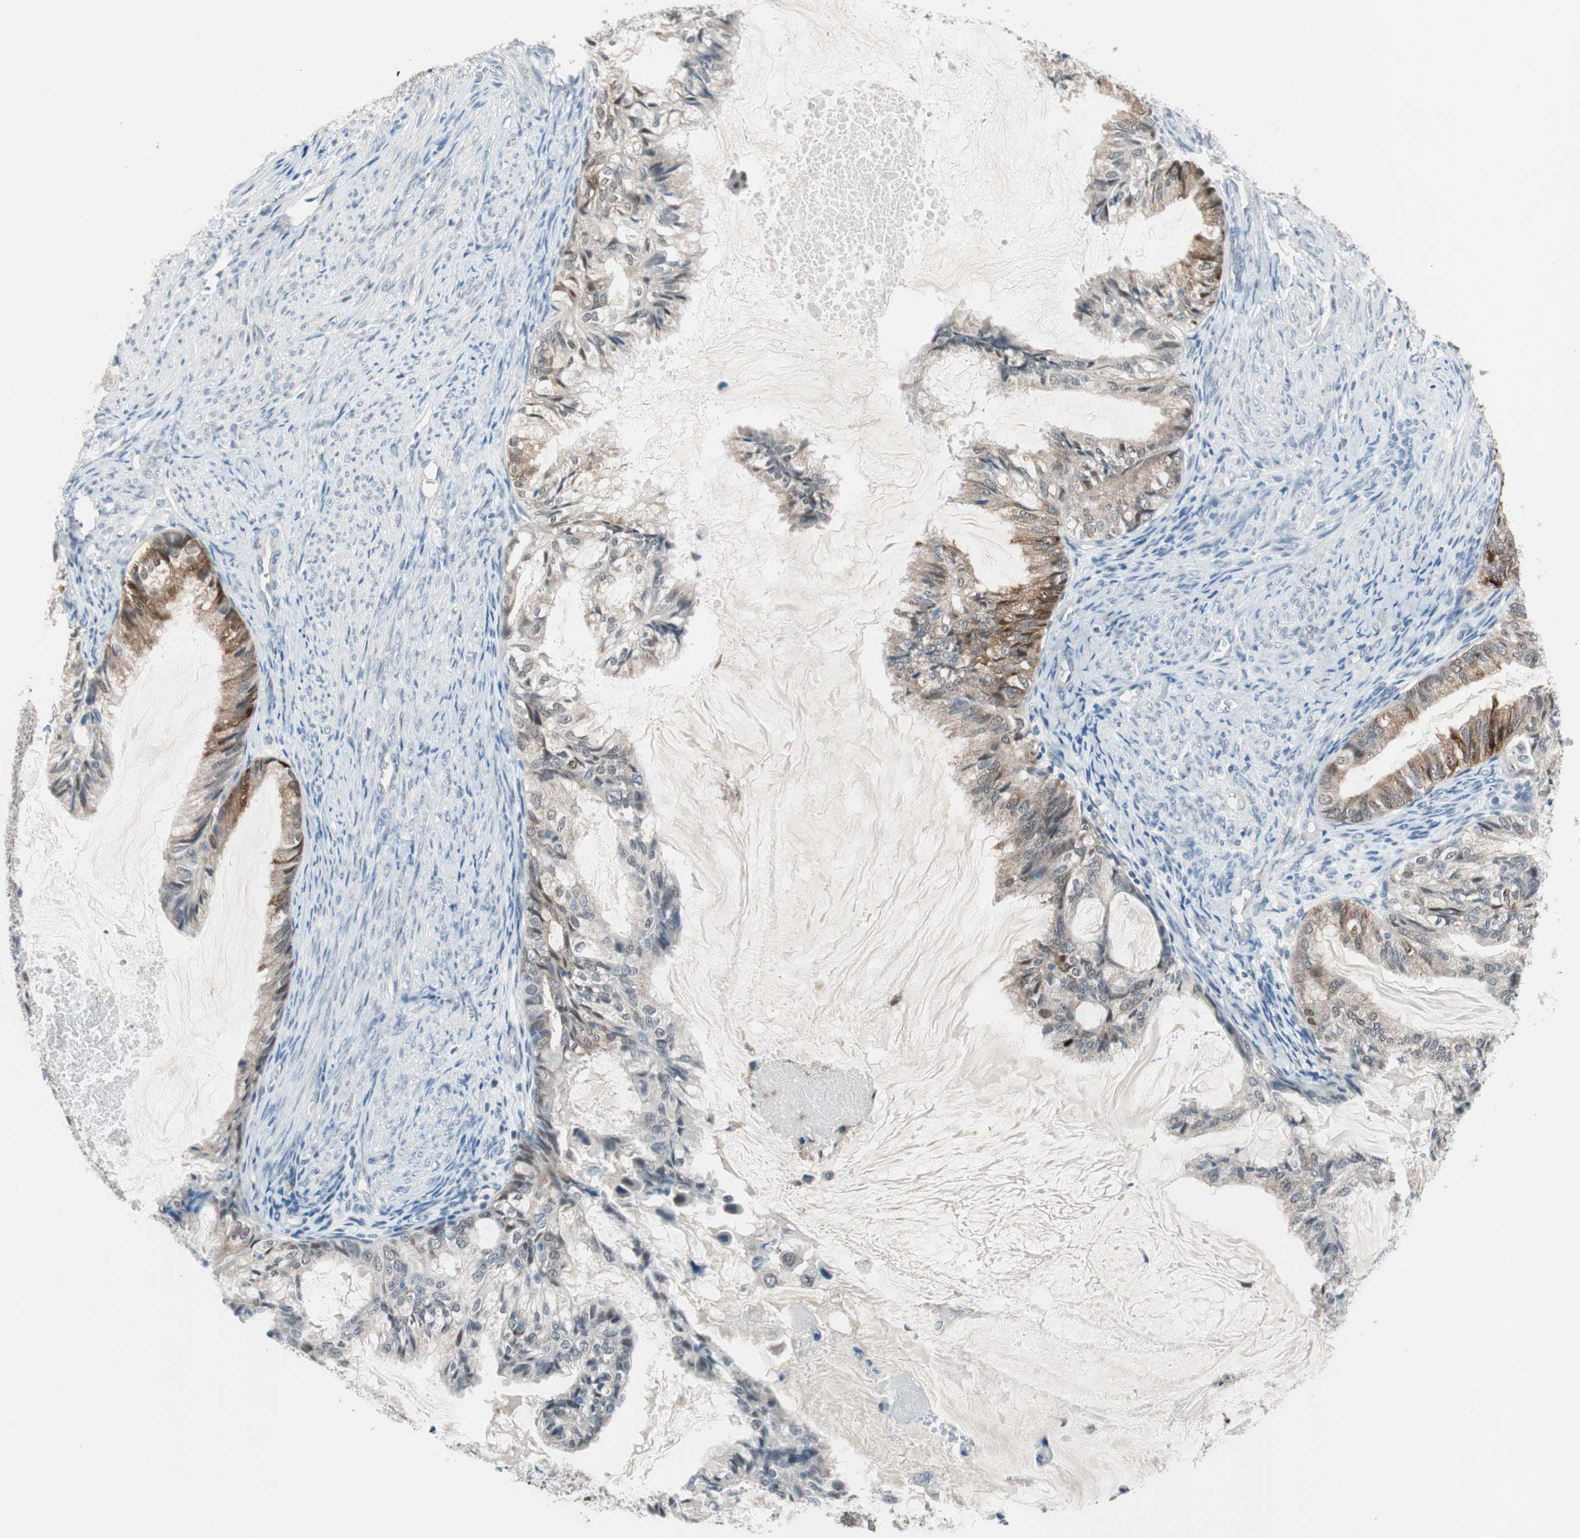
{"staining": {"intensity": "moderate", "quantity": "<25%", "location": "cytoplasmic/membranous"}, "tissue": "cervical cancer", "cell_type": "Tumor cells", "image_type": "cancer", "snomed": [{"axis": "morphology", "description": "Normal tissue, NOS"}, {"axis": "morphology", "description": "Adenocarcinoma, NOS"}, {"axis": "topography", "description": "Cervix"}, {"axis": "topography", "description": "Endometrium"}], "caption": "Adenocarcinoma (cervical) stained for a protein reveals moderate cytoplasmic/membranous positivity in tumor cells.", "gene": "GRHL1", "patient": {"sex": "female", "age": 86}}